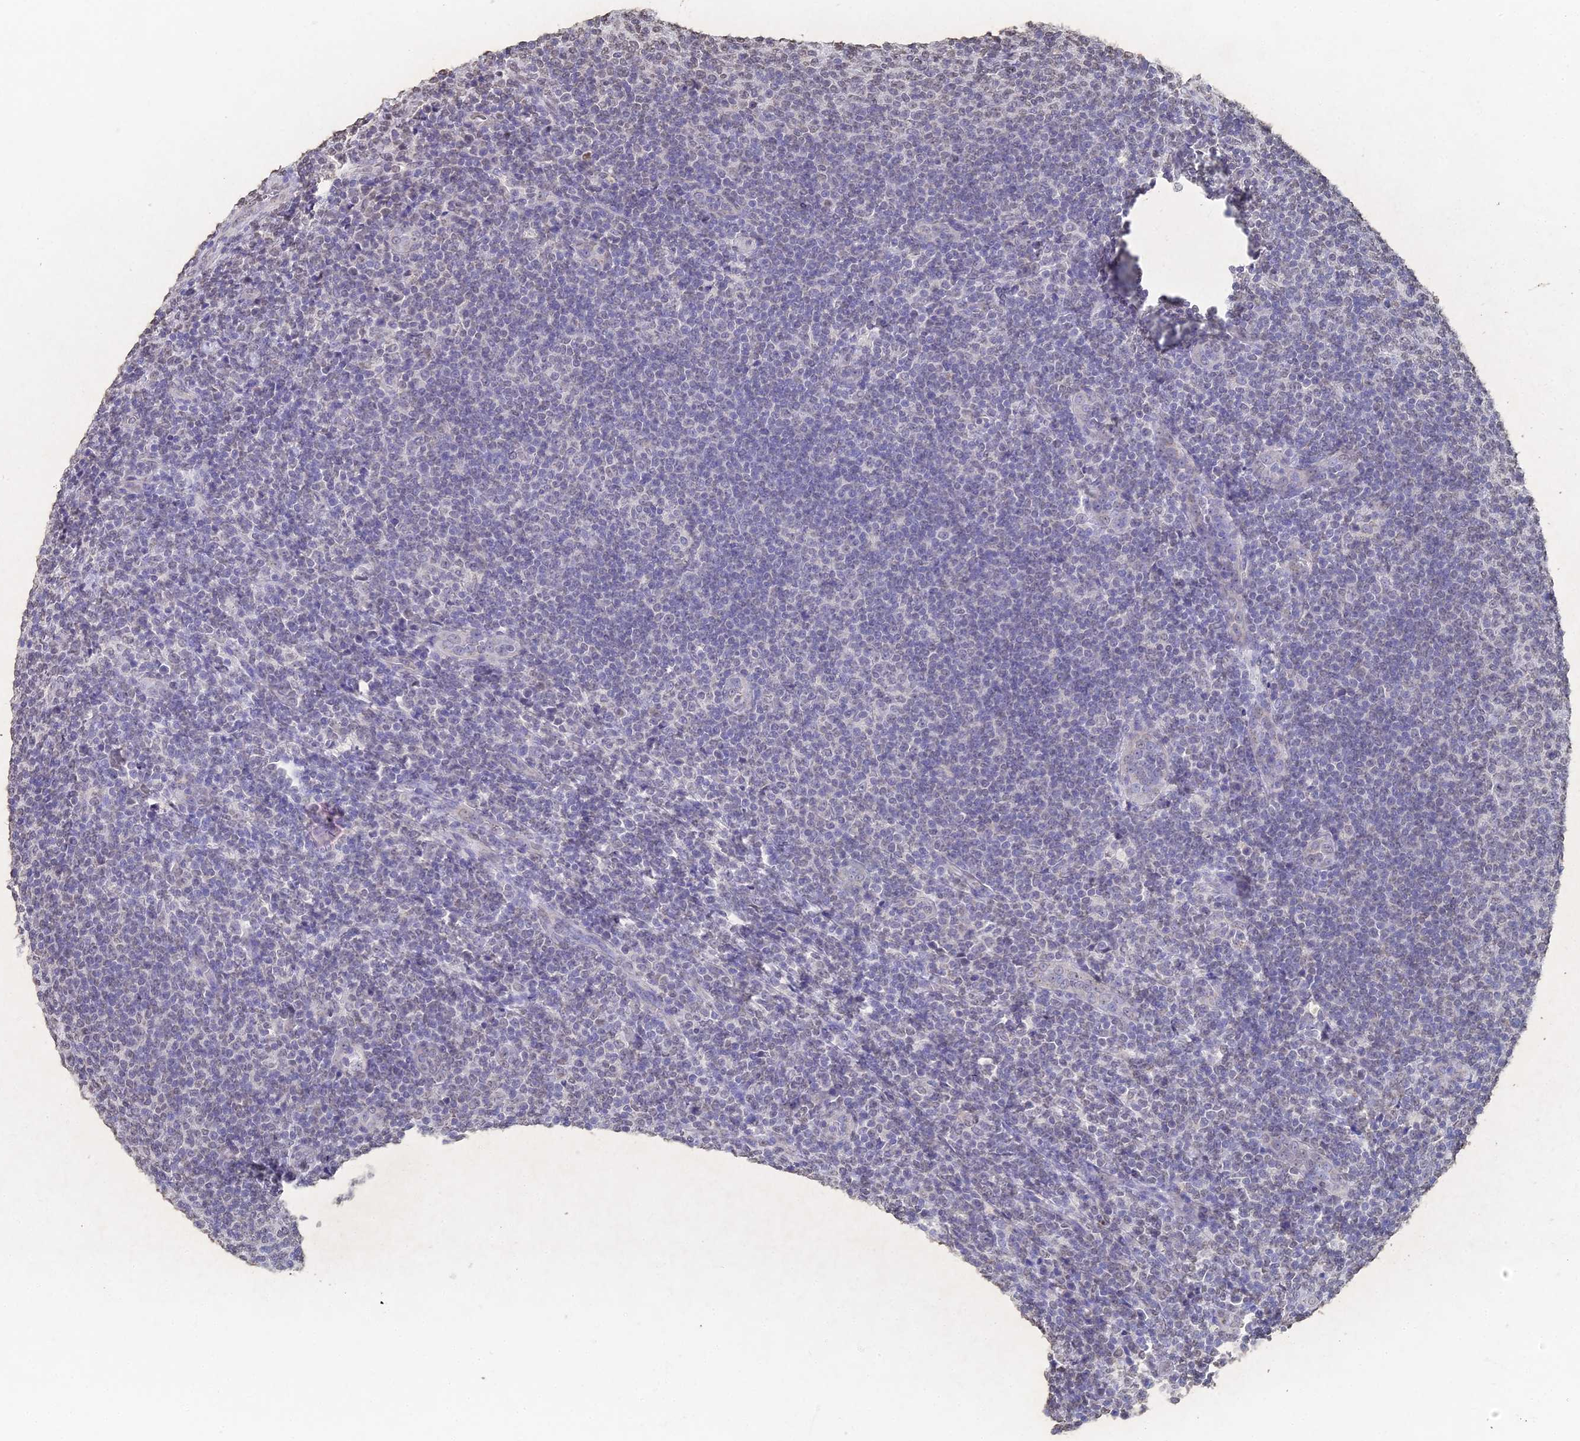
{"staining": {"intensity": "negative", "quantity": "none", "location": "none"}, "tissue": "lymphoma", "cell_type": "Tumor cells", "image_type": "cancer", "snomed": [{"axis": "morphology", "description": "Malignant lymphoma, non-Hodgkin's type, Low grade"}, {"axis": "topography", "description": "Lymph node"}], "caption": "This photomicrograph is of low-grade malignant lymphoma, non-Hodgkin's type stained with IHC to label a protein in brown with the nuclei are counter-stained blue. There is no expression in tumor cells.", "gene": "GBP3", "patient": {"sex": "male", "age": 66}}